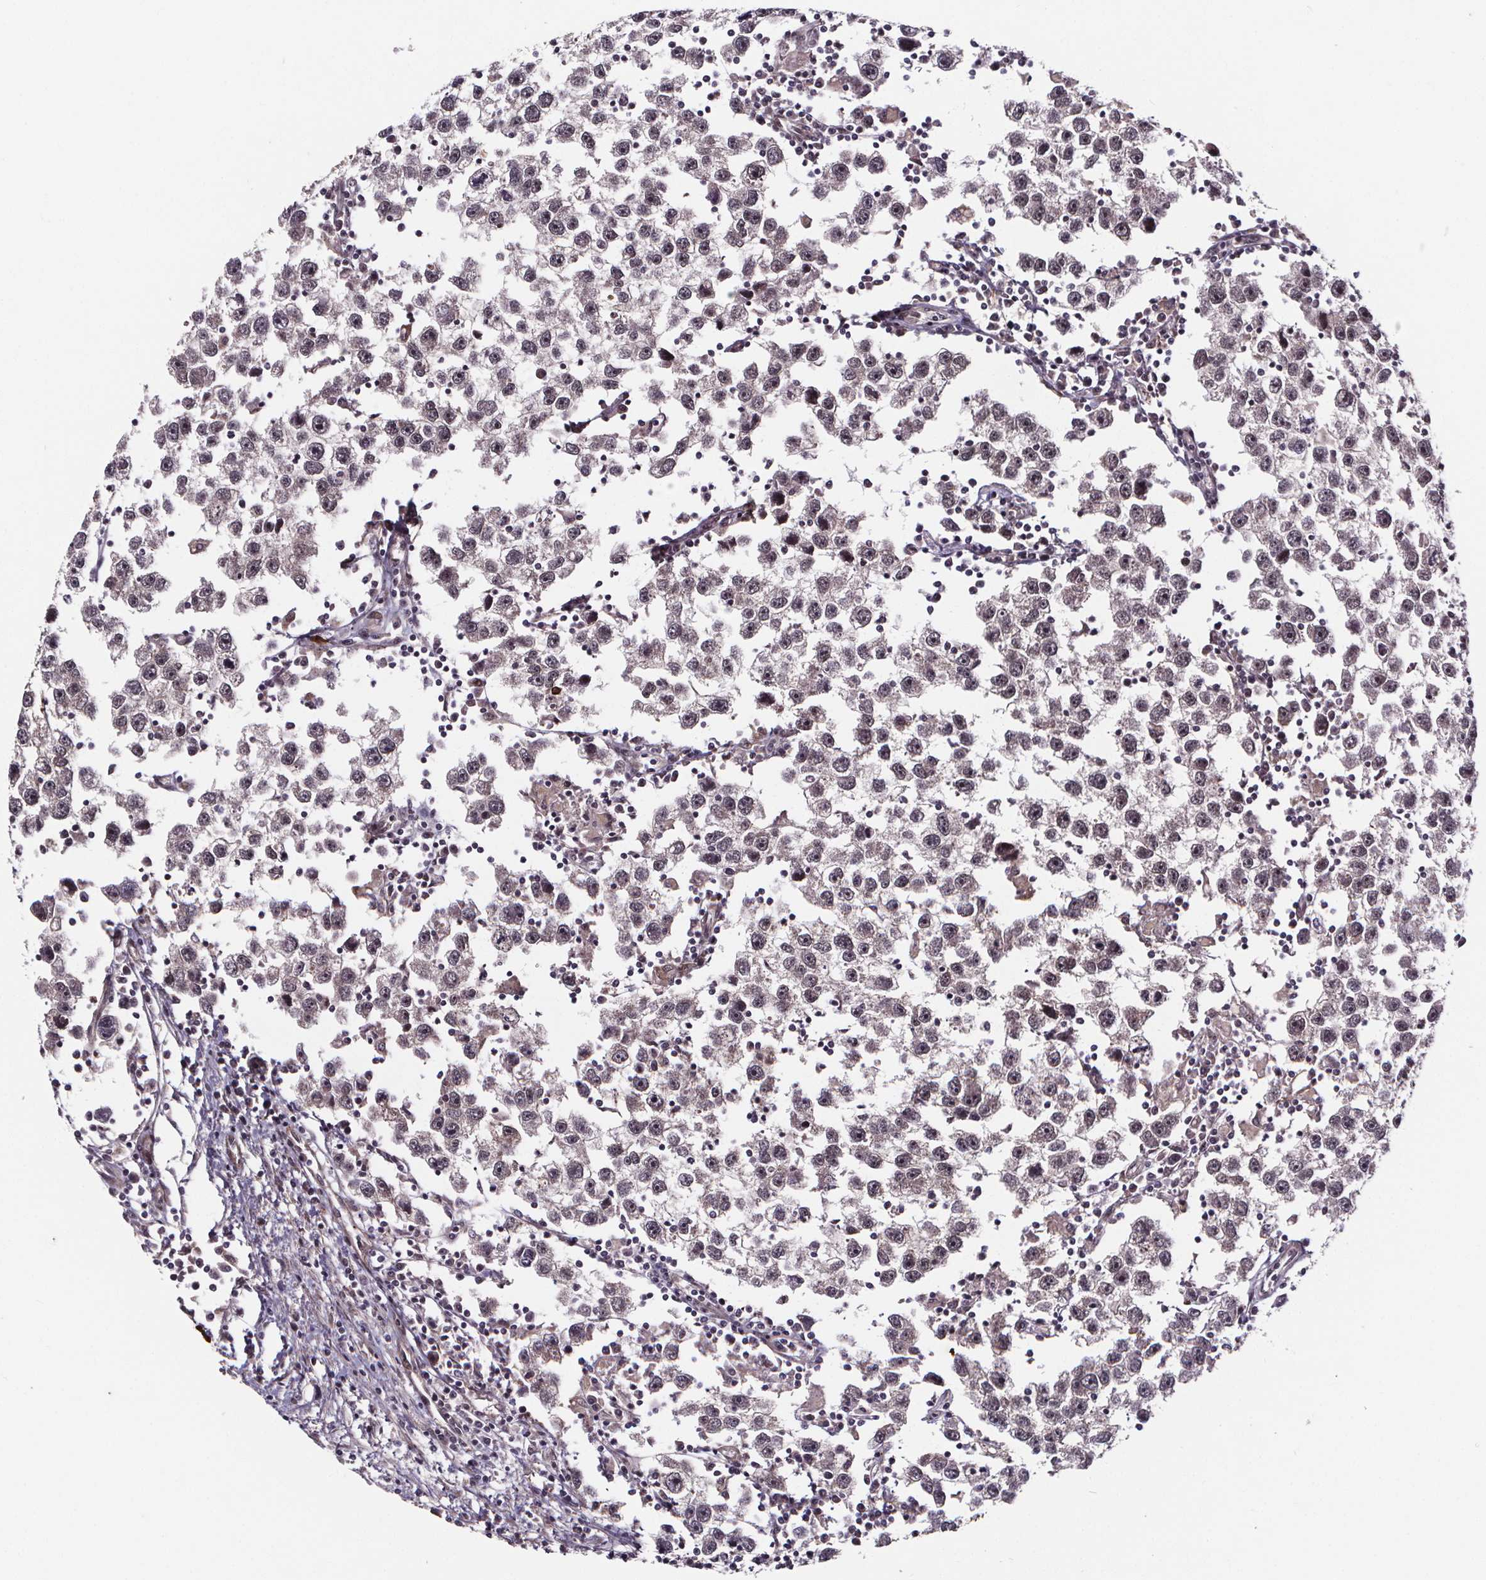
{"staining": {"intensity": "moderate", "quantity": "<25%", "location": "nuclear"}, "tissue": "testis cancer", "cell_type": "Tumor cells", "image_type": "cancer", "snomed": [{"axis": "morphology", "description": "Seminoma, NOS"}, {"axis": "topography", "description": "Testis"}], "caption": "IHC (DAB) staining of testis seminoma exhibits moderate nuclear protein expression in approximately <25% of tumor cells.", "gene": "DDIT3", "patient": {"sex": "male", "age": 30}}